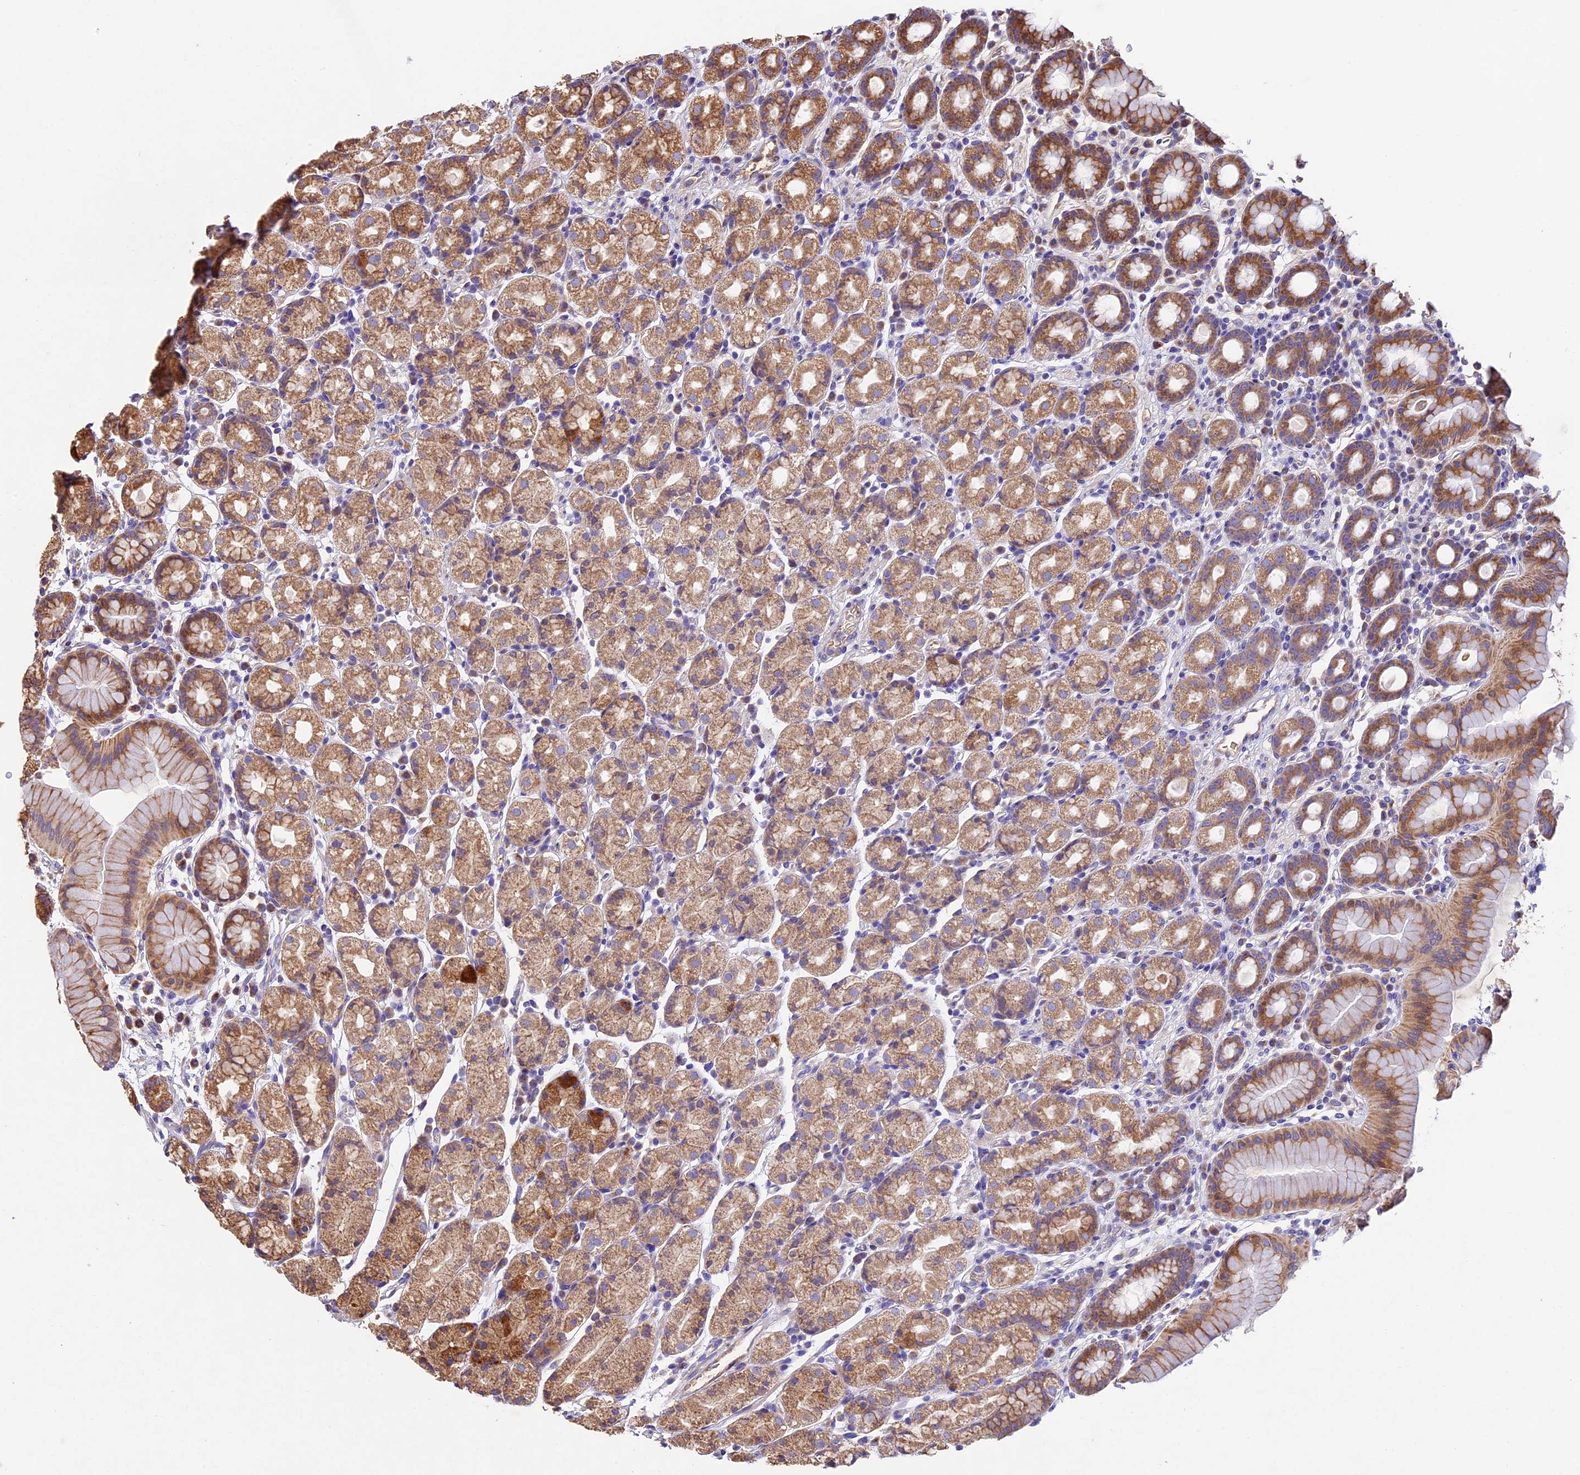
{"staining": {"intensity": "moderate", "quantity": ">75%", "location": "cytoplasmic/membranous"}, "tissue": "stomach", "cell_type": "Glandular cells", "image_type": "normal", "snomed": [{"axis": "morphology", "description": "Normal tissue, NOS"}, {"axis": "topography", "description": "Stomach, upper"}, {"axis": "topography", "description": "Stomach, lower"}, {"axis": "topography", "description": "Small intestine"}], "caption": "Immunohistochemical staining of normal human stomach shows medium levels of moderate cytoplasmic/membranous expression in about >75% of glandular cells.", "gene": "OCEL1", "patient": {"sex": "male", "age": 68}}